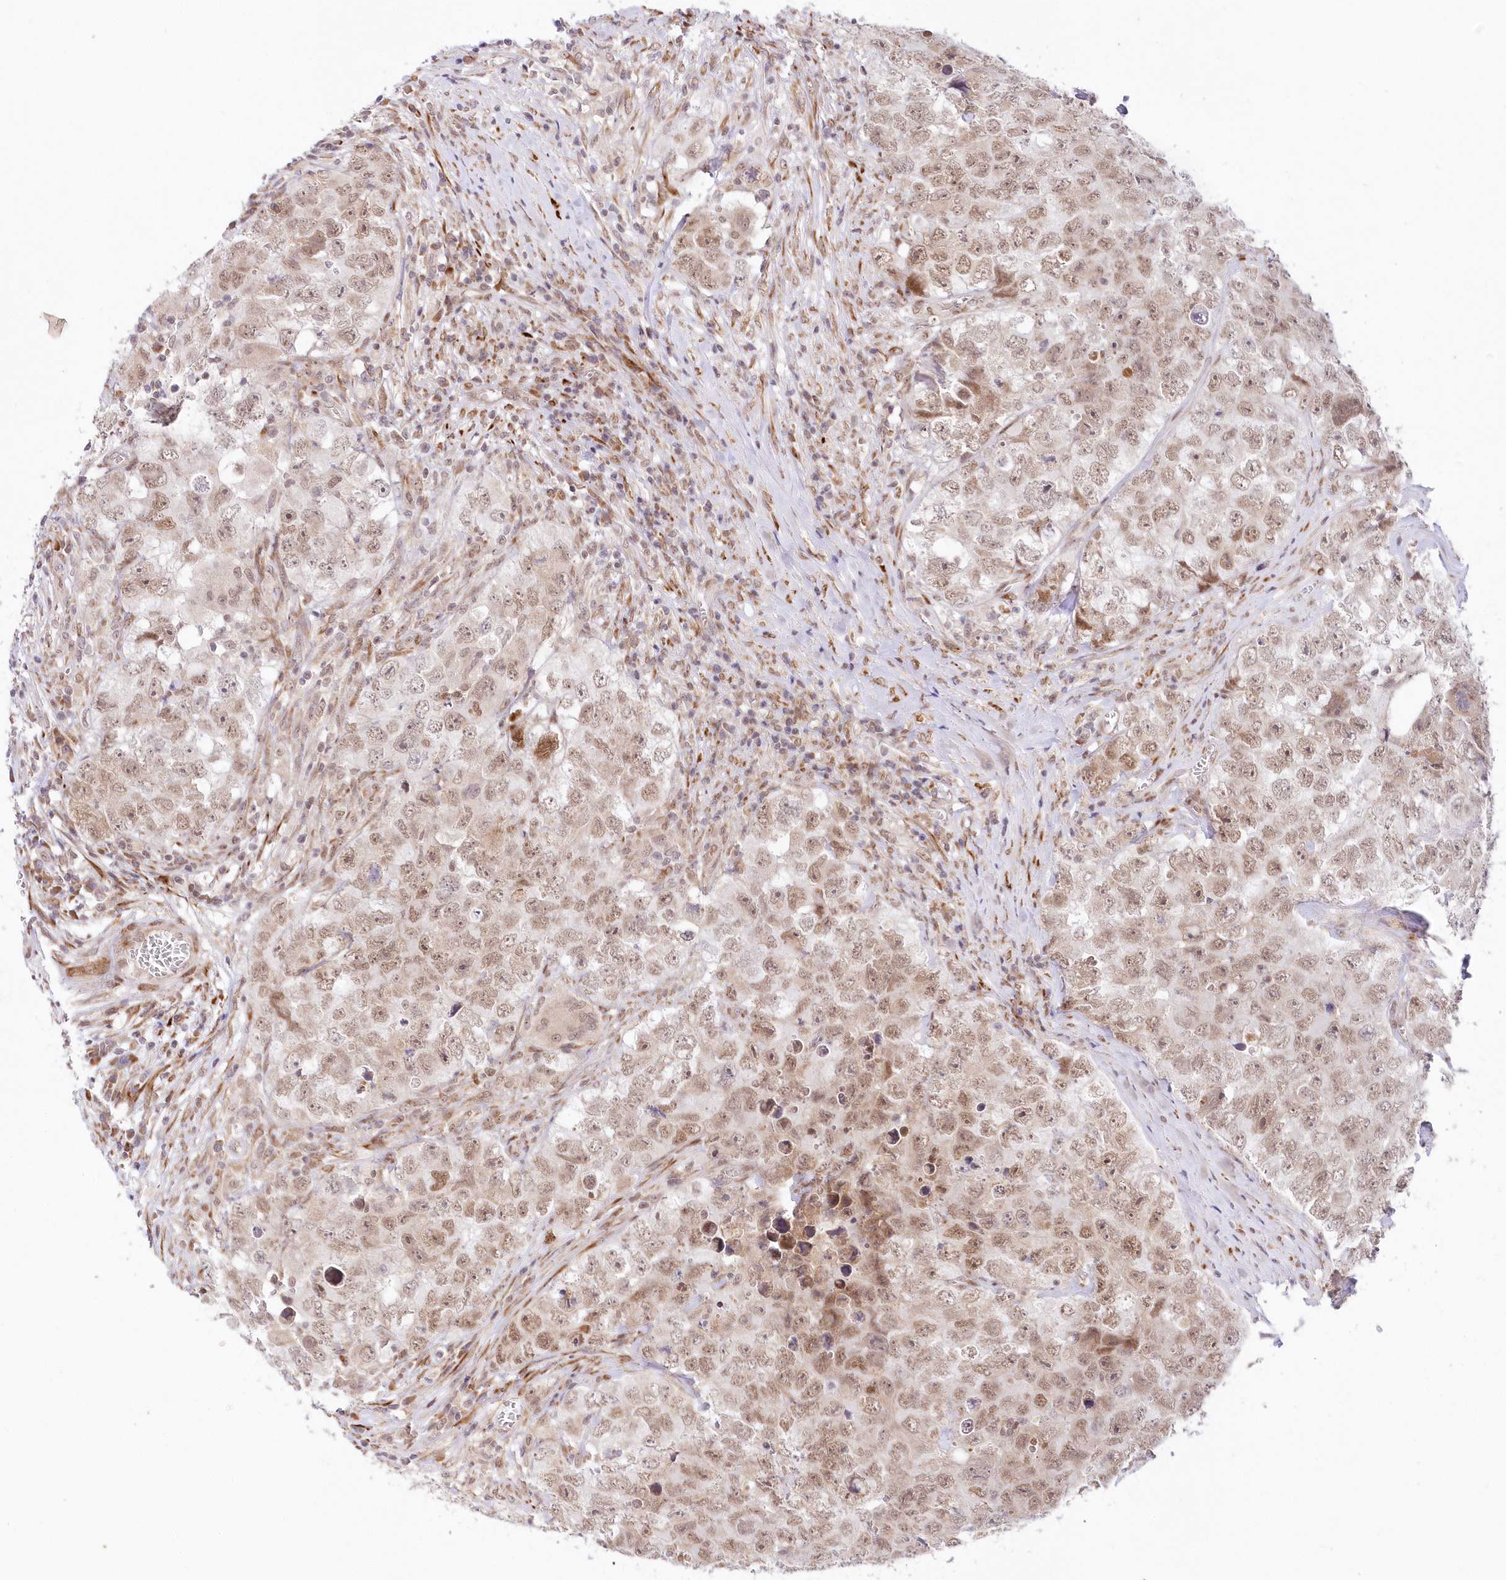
{"staining": {"intensity": "weak", "quantity": ">75%", "location": "nuclear"}, "tissue": "testis cancer", "cell_type": "Tumor cells", "image_type": "cancer", "snomed": [{"axis": "morphology", "description": "Seminoma, NOS"}, {"axis": "morphology", "description": "Carcinoma, Embryonal, NOS"}, {"axis": "topography", "description": "Testis"}], "caption": "A brown stain shows weak nuclear positivity of a protein in testis cancer tumor cells.", "gene": "LDB1", "patient": {"sex": "male", "age": 43}}